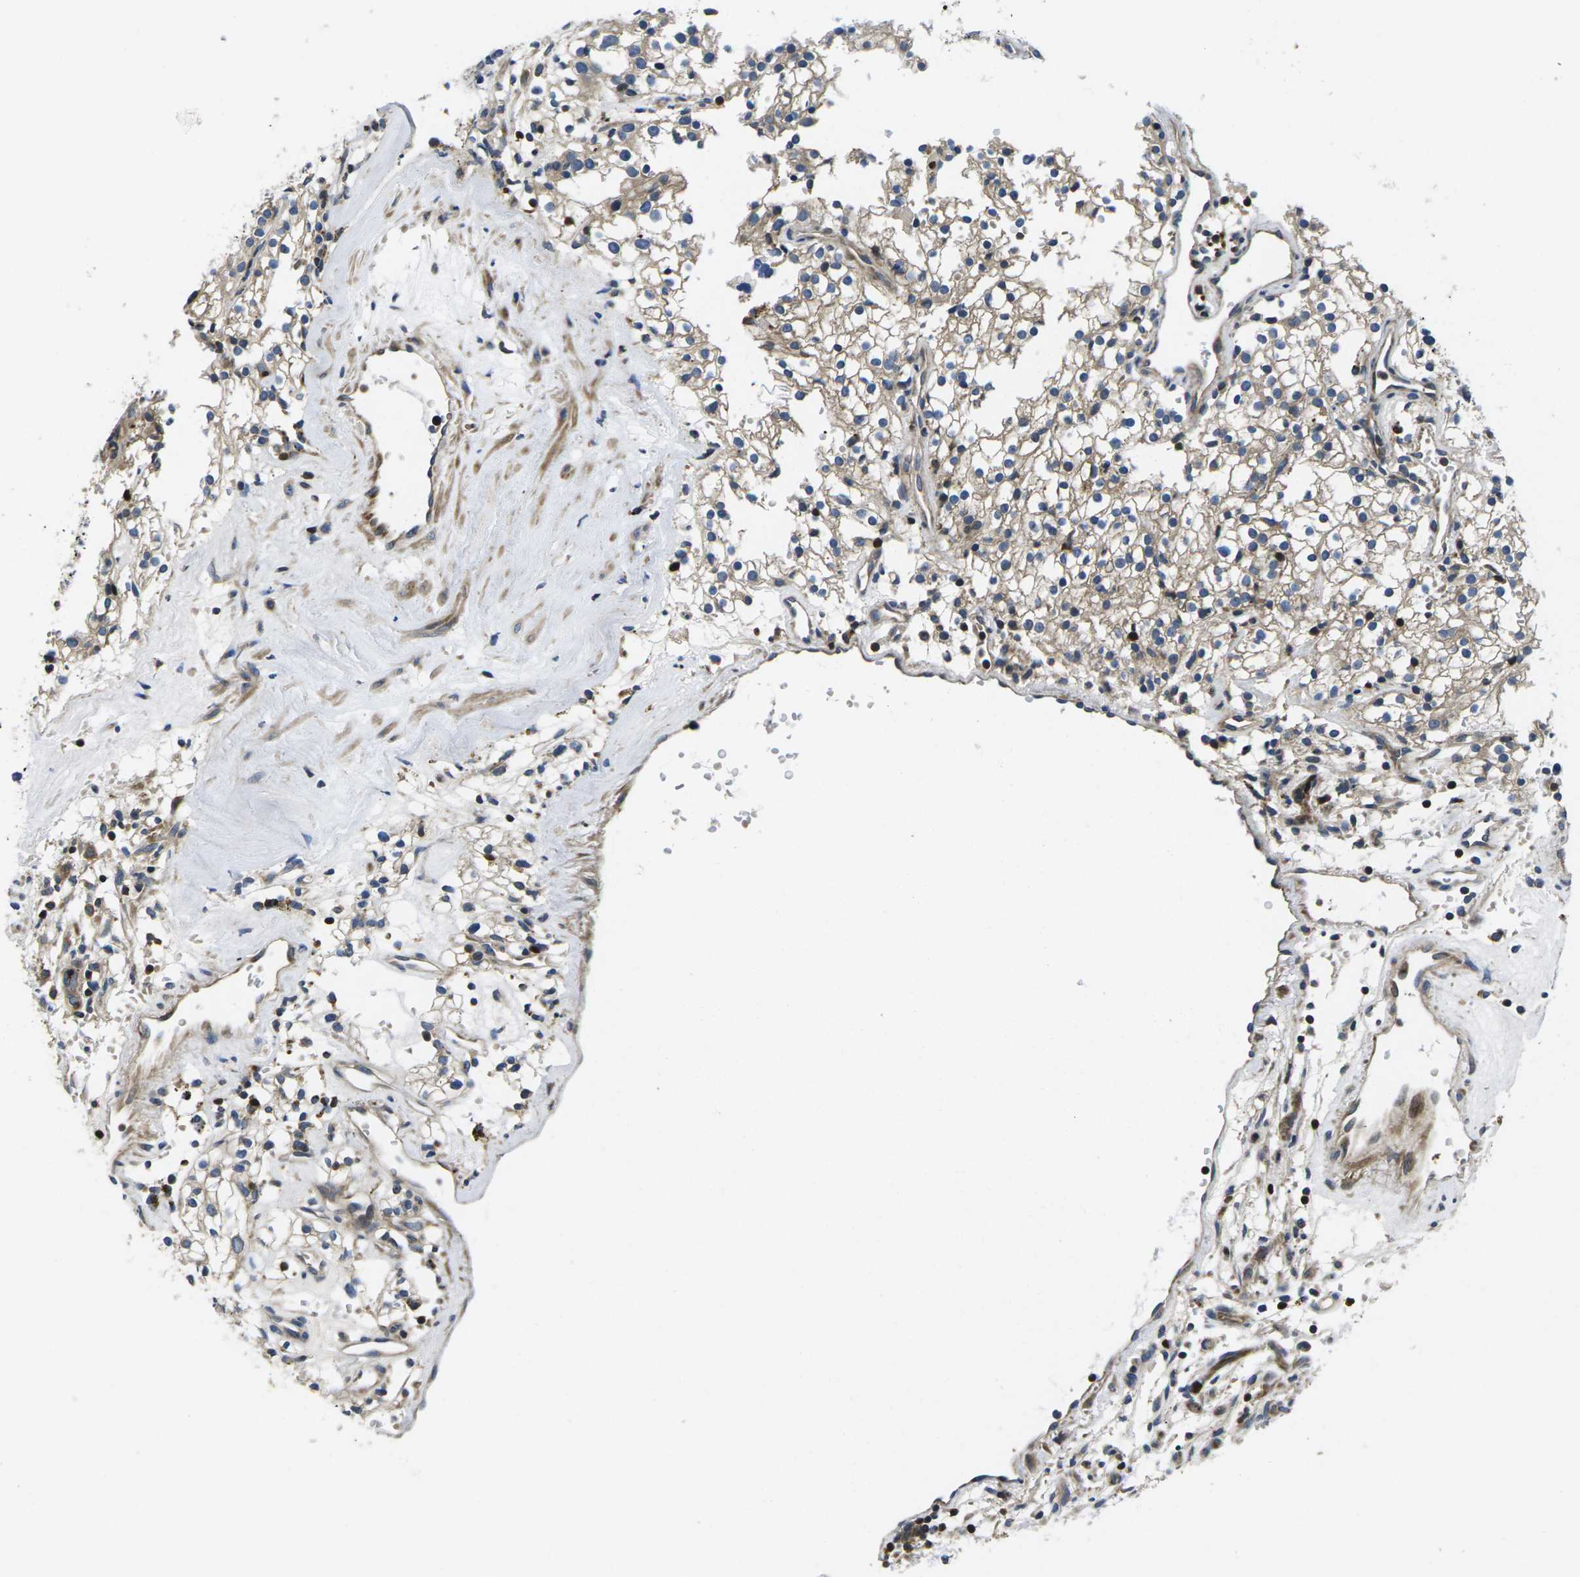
{"staining": {"intensity": "negative", "quantity": "none", "location": "none"}, "tissue": "renal cancer", "cell_type": "Tumor cells", "image_type": "cancer", "snomed": [{"axis": "morphology", "description": "Adenocarcinoma, NOS"}, {"axis": "topography", "description": "Kidney"}], "caption": "Immunohistochemistry (IHC) histopathology image of human renal cancer stained for a protein (brown), which demonstrates no positivity in tumor cells.", "gene": "PLCE1", "patient": {"sex": "male", "age": 59}}